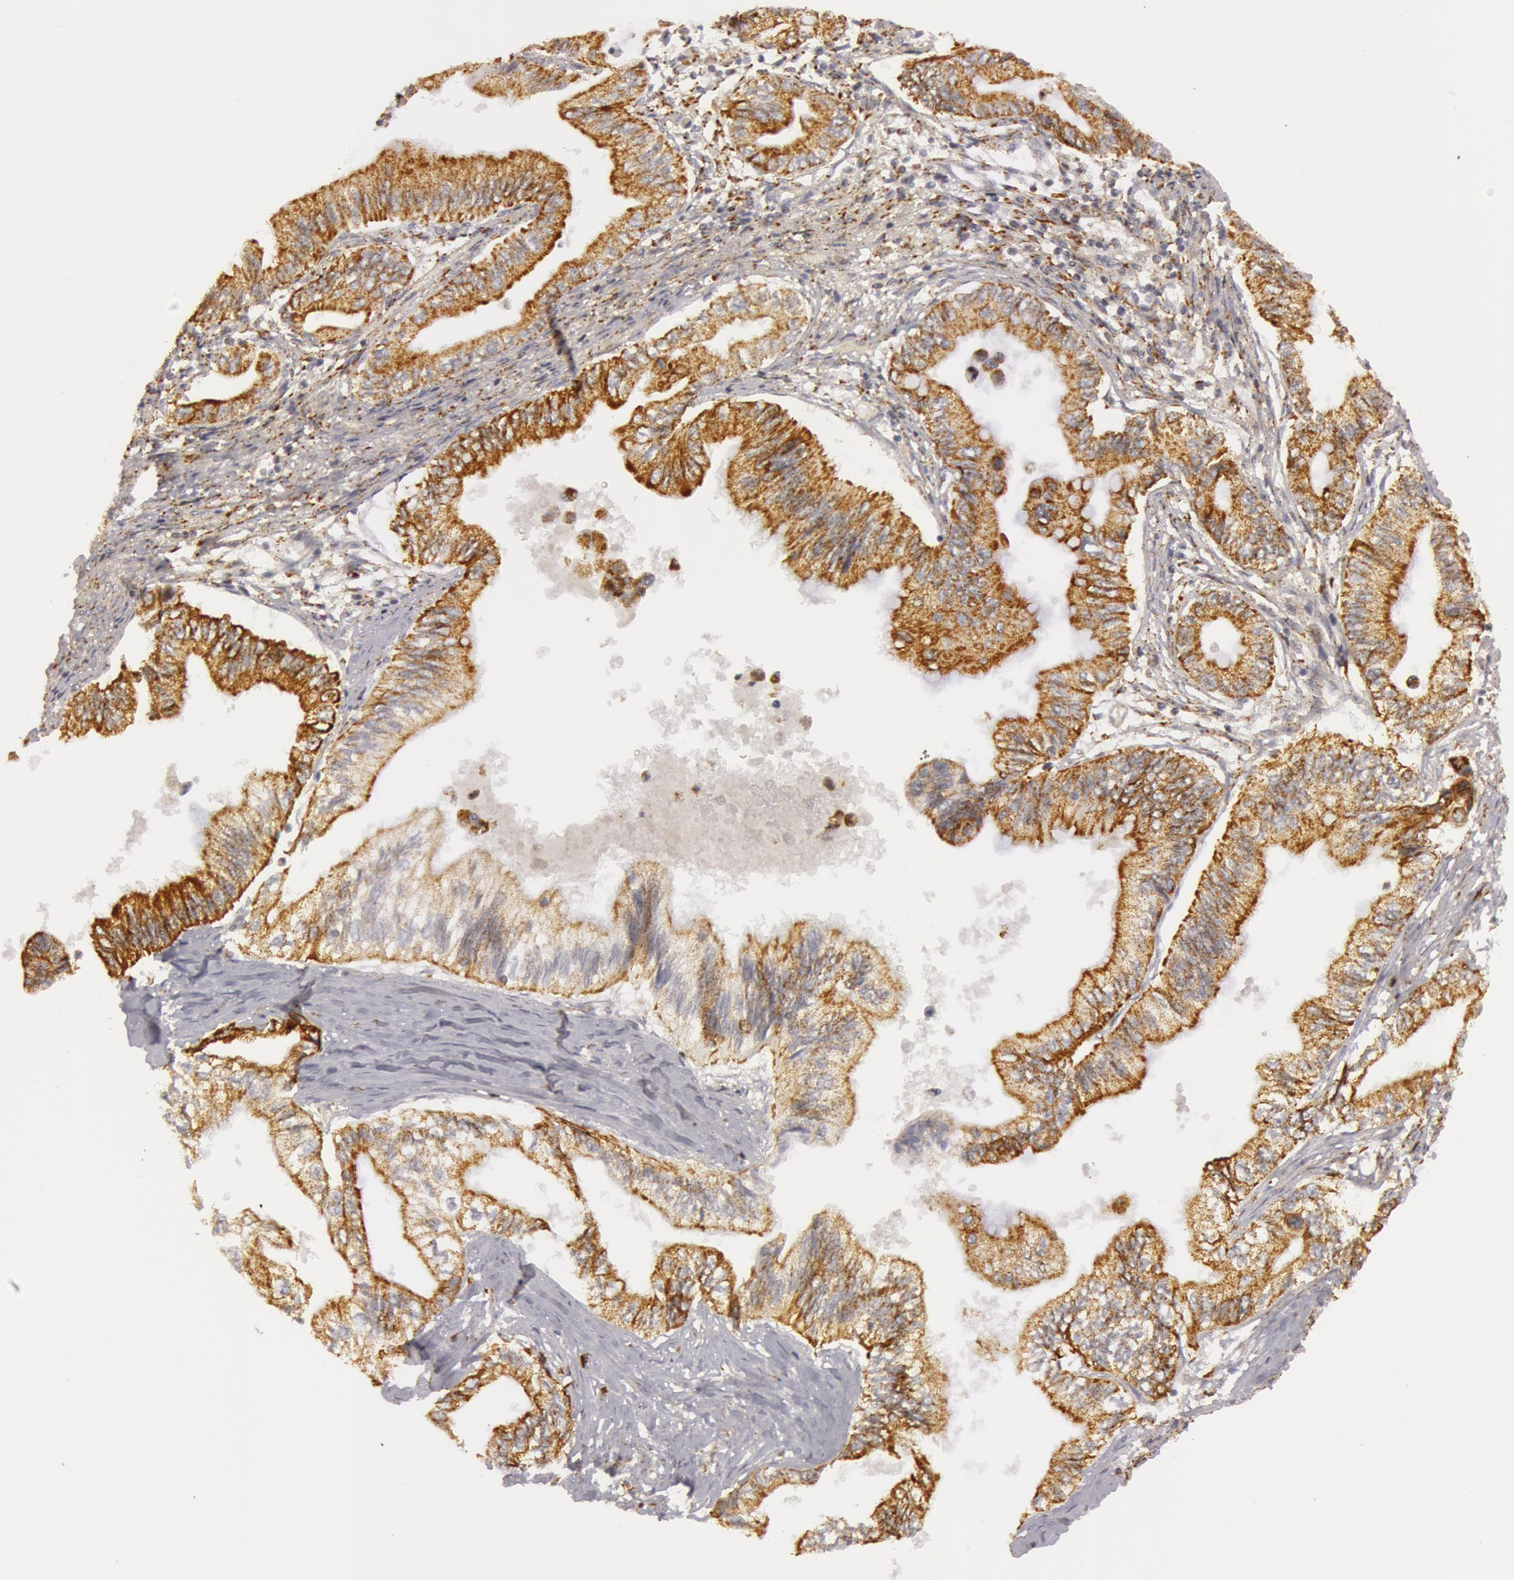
{"staining": {"intensity": "moderate", "quantity": ">75%", "location": "cytoplasmic/membranous"}, "tissue": "pancreatic cancer", "cell_type": "Tumor cells", "image_type": "cancer", "snomed": [{"axis": "morphology", "description": "Adenocarcinoma, NOS"}, {"axis": "topography", "description": "Pancreas"}], "caption": "Immunohistochemical staining of human pancreatic adenocarcinoma demonstrates moderate cytoplasmic/membranous protein positivity in approximately >75% of tumor cells. The staining was performed using DAB, with brown indicating positive protein expression. Nuclei are stained blue with hematoxylin.", "gene": "C7", "patient": {"sex": "female", "age": 66}}